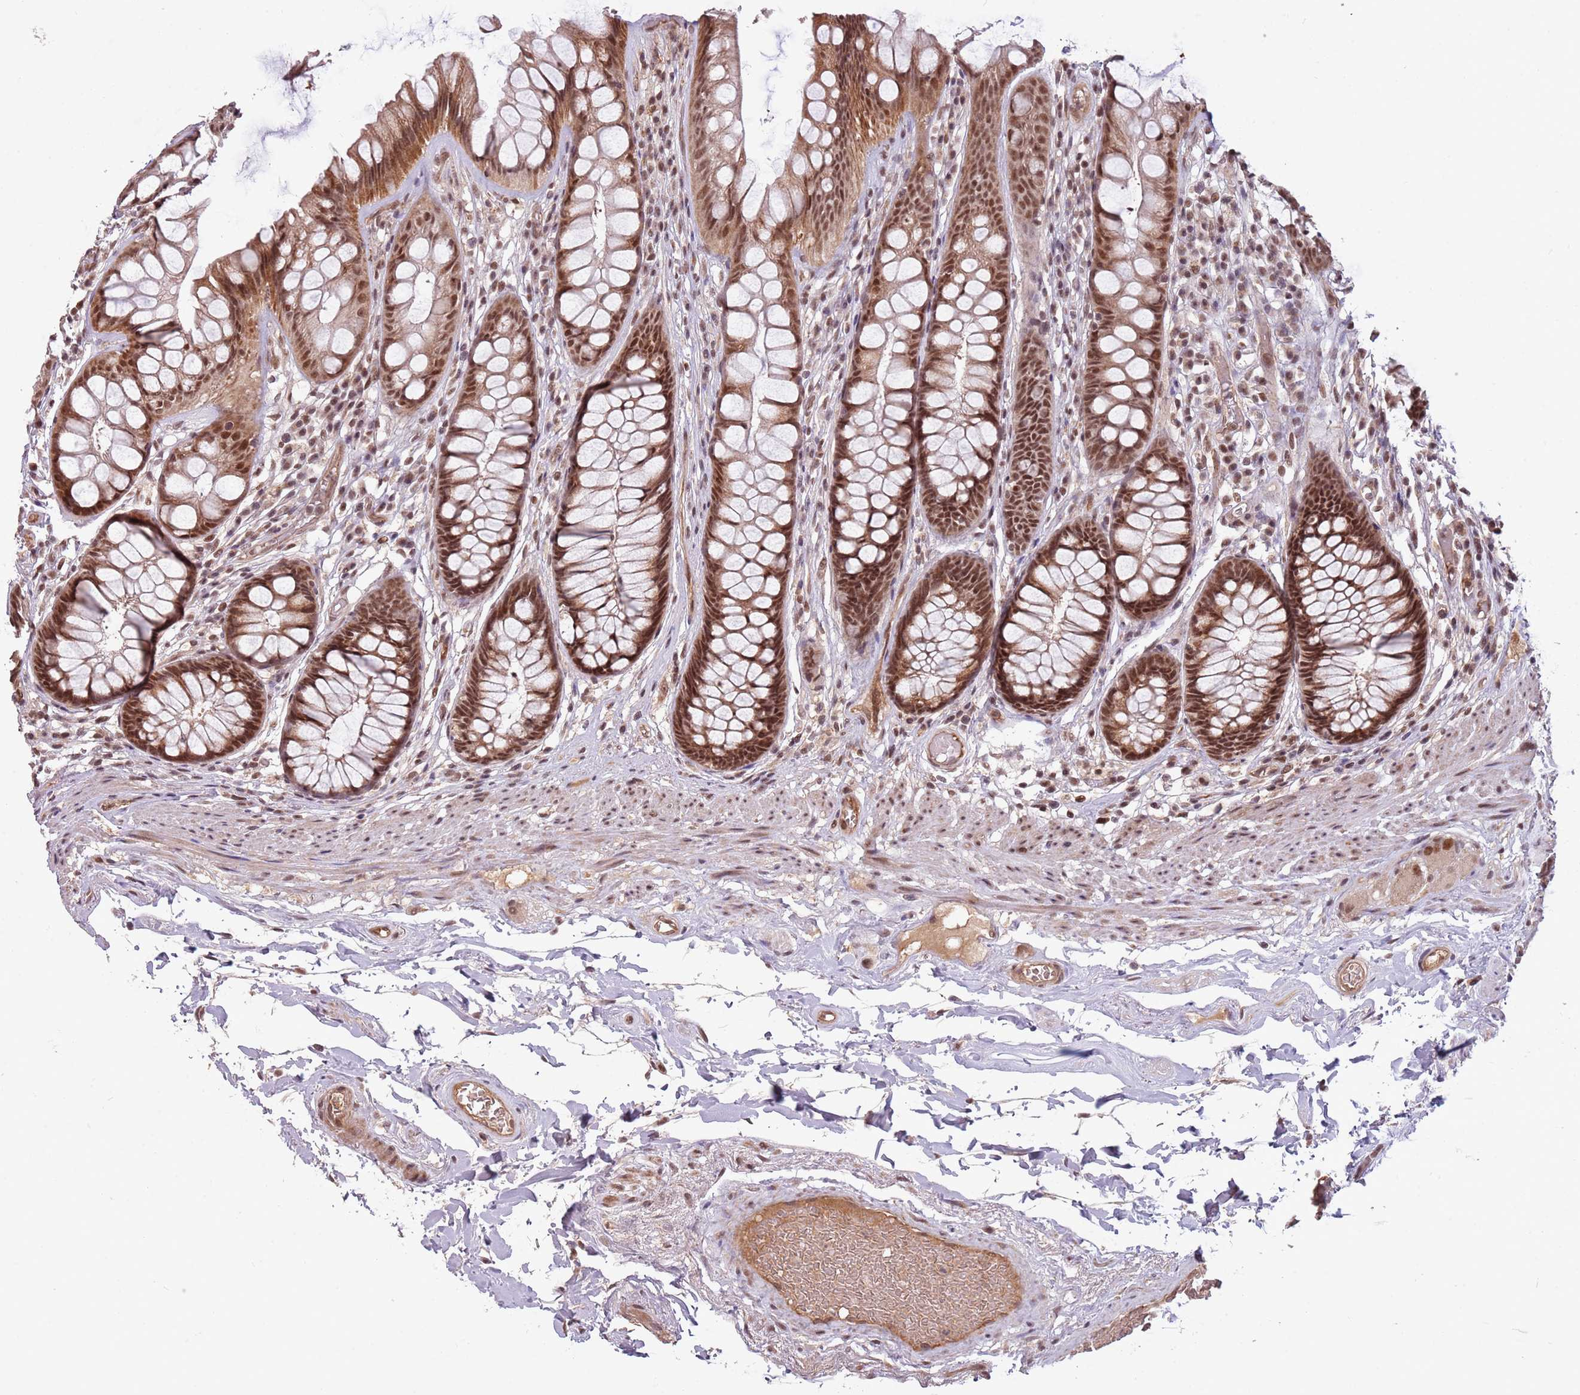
{"staining": {"intensity": "strong", "quantity": ">75%", "location": "nuclear"}, "tissue": "rectum", "cell_type": "Glandular cells", "image_type": "normal", "snomed": [{"axis": "morphology", "description": "Normal tissue, NOS"}, {"axis": "topography", "description": "Rectum"}], "caption": "Immunohistochemistry micrograph of unremarkable human rectum stained for a protein (brown), which demonstrates high levels of strong nuclear staining in approximately >75% of glandular cells.", "gene": "SUDS3", "patient": {"sex": "male", "age": 74}}